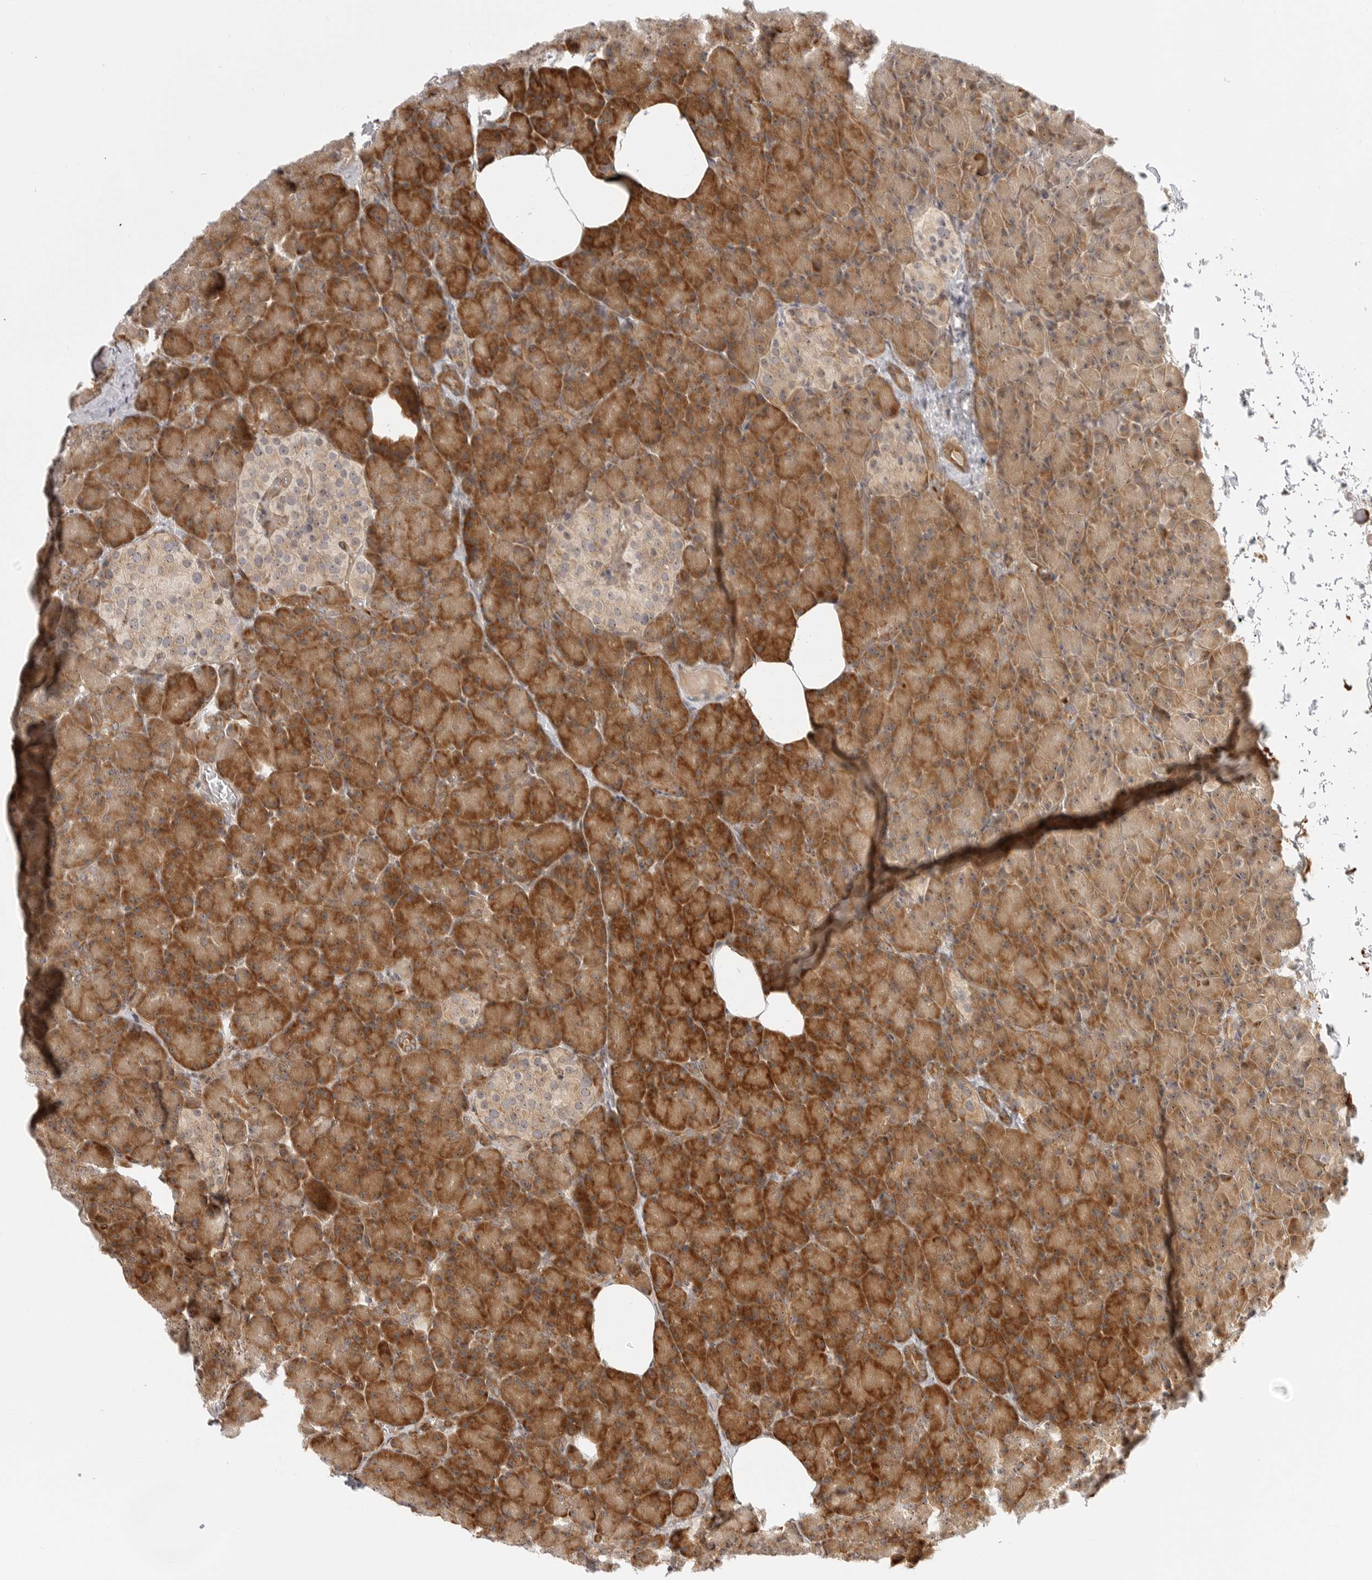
{"staining": {"intensity": "strong", "quantity": ">75%", "location": "cytoplasmic/membranous"}, "tissue": "pancreas", "cell_type": "Exocrine glandular cells", "image_type": "normal", "snomed": [{"axis": "morphology", "description": "Normal tissue, NOS"}, {"axis": "topography", "description": "Pancreas"}], "caption": "Pancreas stained with DAB immunohistochemistry exhibits high levels of strong cytoplasmic/membranous staining in approximately >75% of exocrine glandular cells. Using DAB (3,3'-diaminobenzidine) (brown) and hematoxylin (blue) stains, captured at high magnification using brightfield microscopy.", "gene": "DSCC1", "patient": {"sex": "female", "age": 43}}